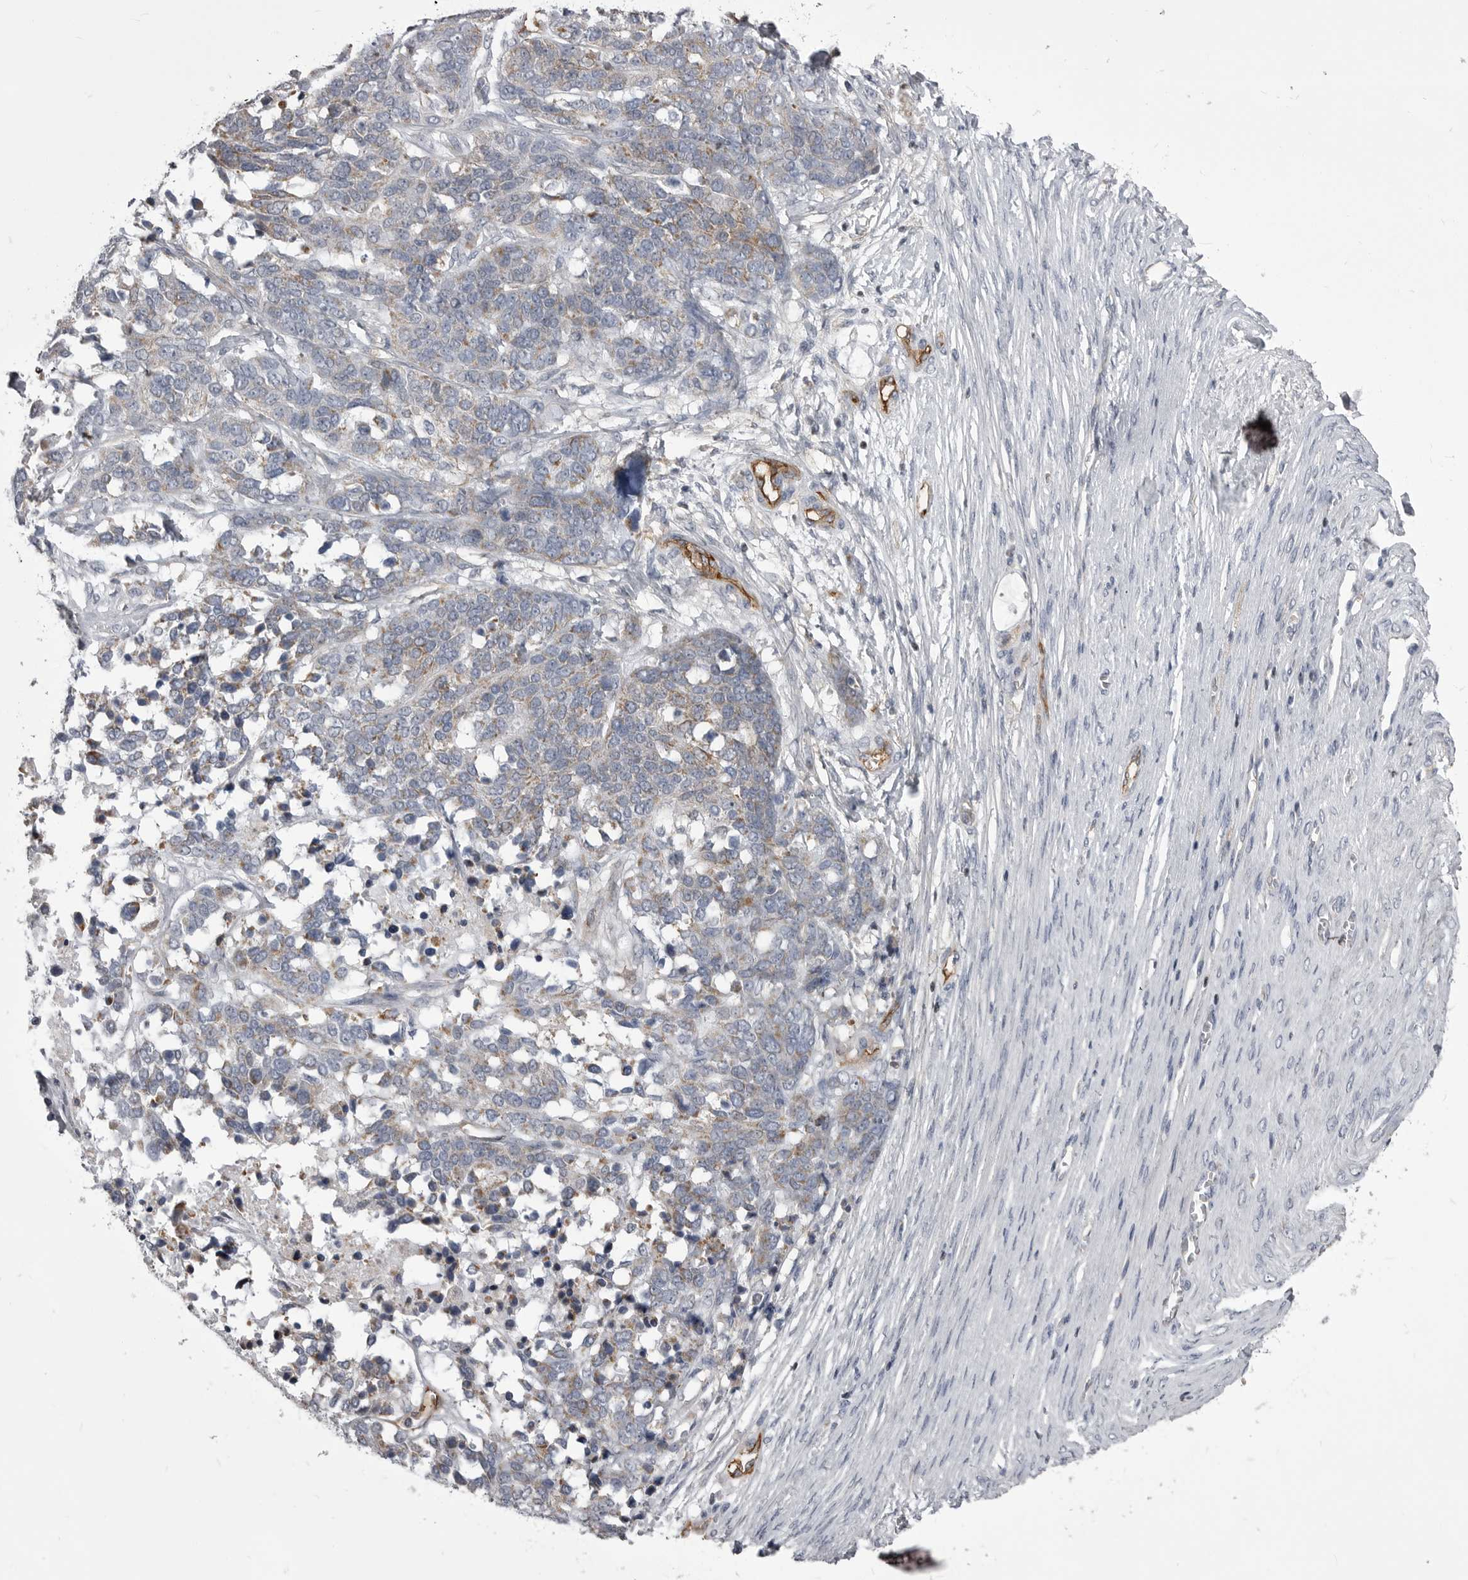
{"staining": {"intensity": "weak", "quantity": ">75%", "location": "cytoplasmic/membranous"}, "tissue": "ovarian cancer", "cell_type": "Tumor cells", "image_type": "cancer", "snomed": [{"axis": "morphology", "description": "Cystadenocarcinoma, serous, NOS"}, {"axis": "topography", "description": "Ovary"}], "caption": "This is an image of immunohistochemistry (IHC) staining of ovarian cancer (serous cystadenocarcinoma), which shows weak staining in the cytoplasmic/membranous of tumor cells.", "gene": "OPLAH", "patient": {"sex": "female", "age": 44}}